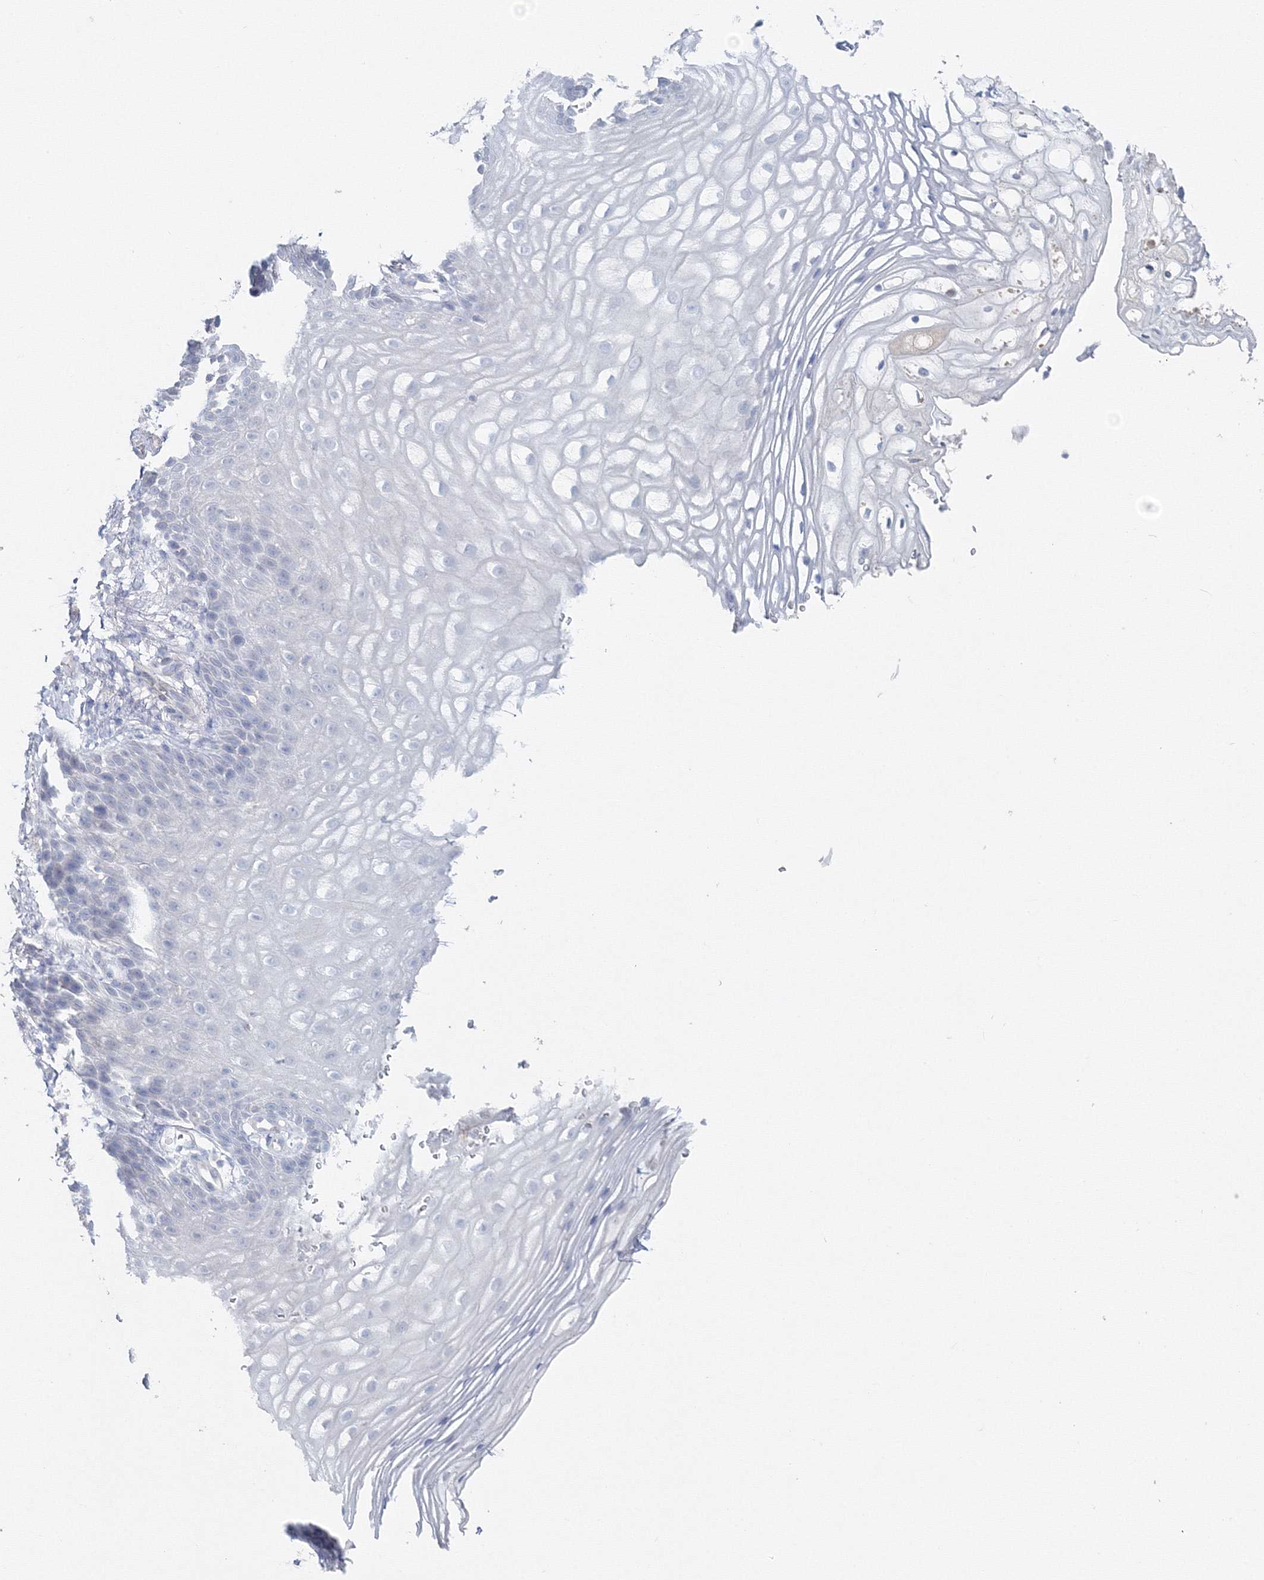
{"staining": {"intensity": "negative", "quantity": "none", "location": "none"}, "tissue": "vagina", "cell_type": "Squamous epithelial cells", "image_type": "normal", "snomed": [{"axis": "morphology", "description": "Normal tissue, NOS"}, {"axis": "topography", "description": "Vagina"}], "caption": "Image shows no significant protein positivity in squamous epithelial cells of unremarkable vagina. The staining is performed using DAB (3,3'-diaminobenzidine) brown chromogen with nuclei counter-stained in using hematoxylin.", "gene": "GCKR", "patient": {"sex": "female", "age": 60}}